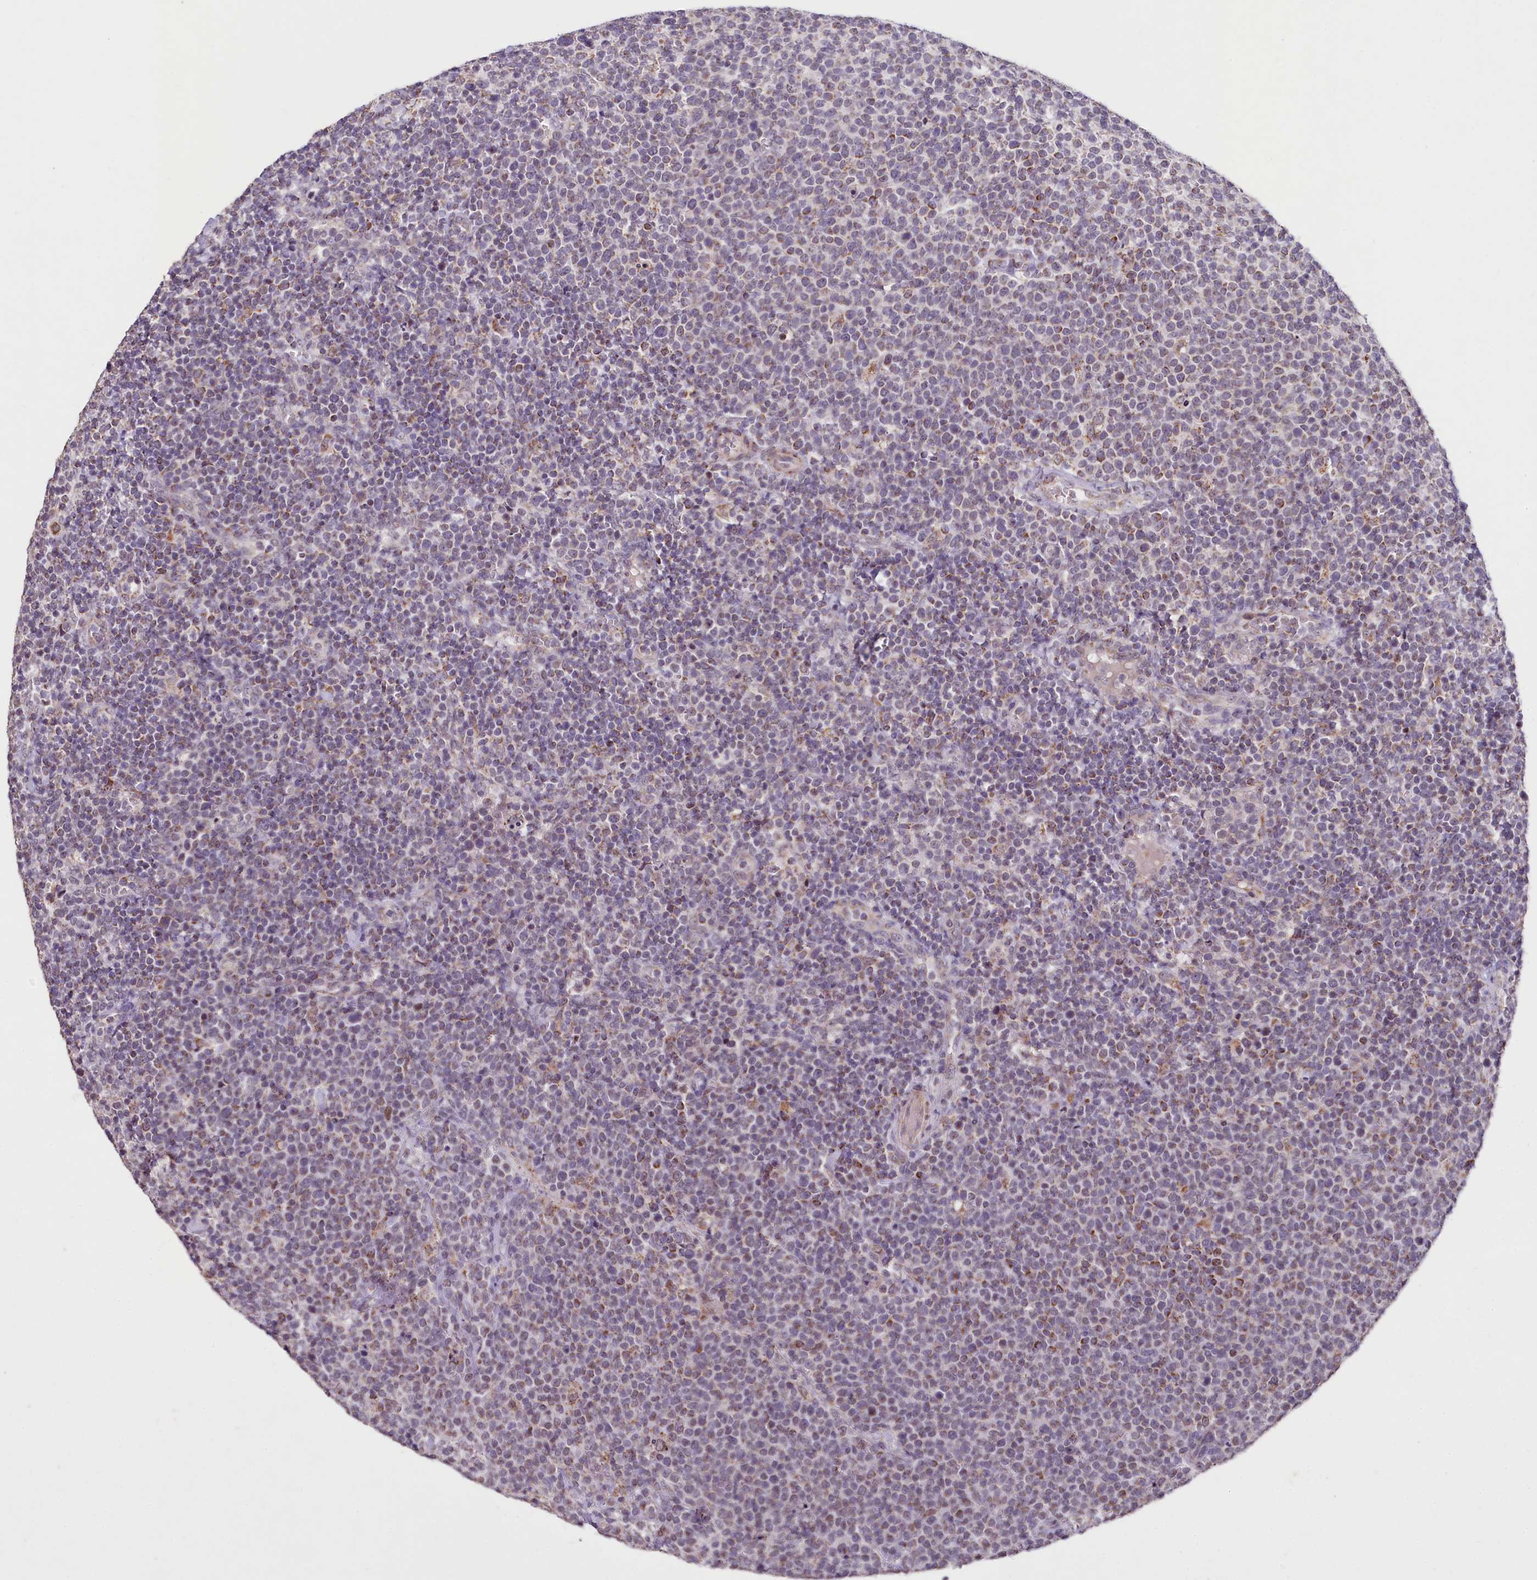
{"staining": {"intensity": "negative", "quantity": "none", "location": "none"}, "tissue": "lymphoma", "cell_type": "Tumor cells", "image_type": "cancer", "snomed": [{"axis": "morphology", "description": "Malignant lymphoma, non-Hodgkin's type, High grade"}, {"axis": "topography", "description": "Lymph node"}], "caption": "Immunohistochemistry (IHC) image of neoplastic tissue: human lymphoma stained with DAB demonstrates no significant protein staining in tumor cells.", "gene": "PDE6D", "patient": {"sex": "male", "age": 61}}